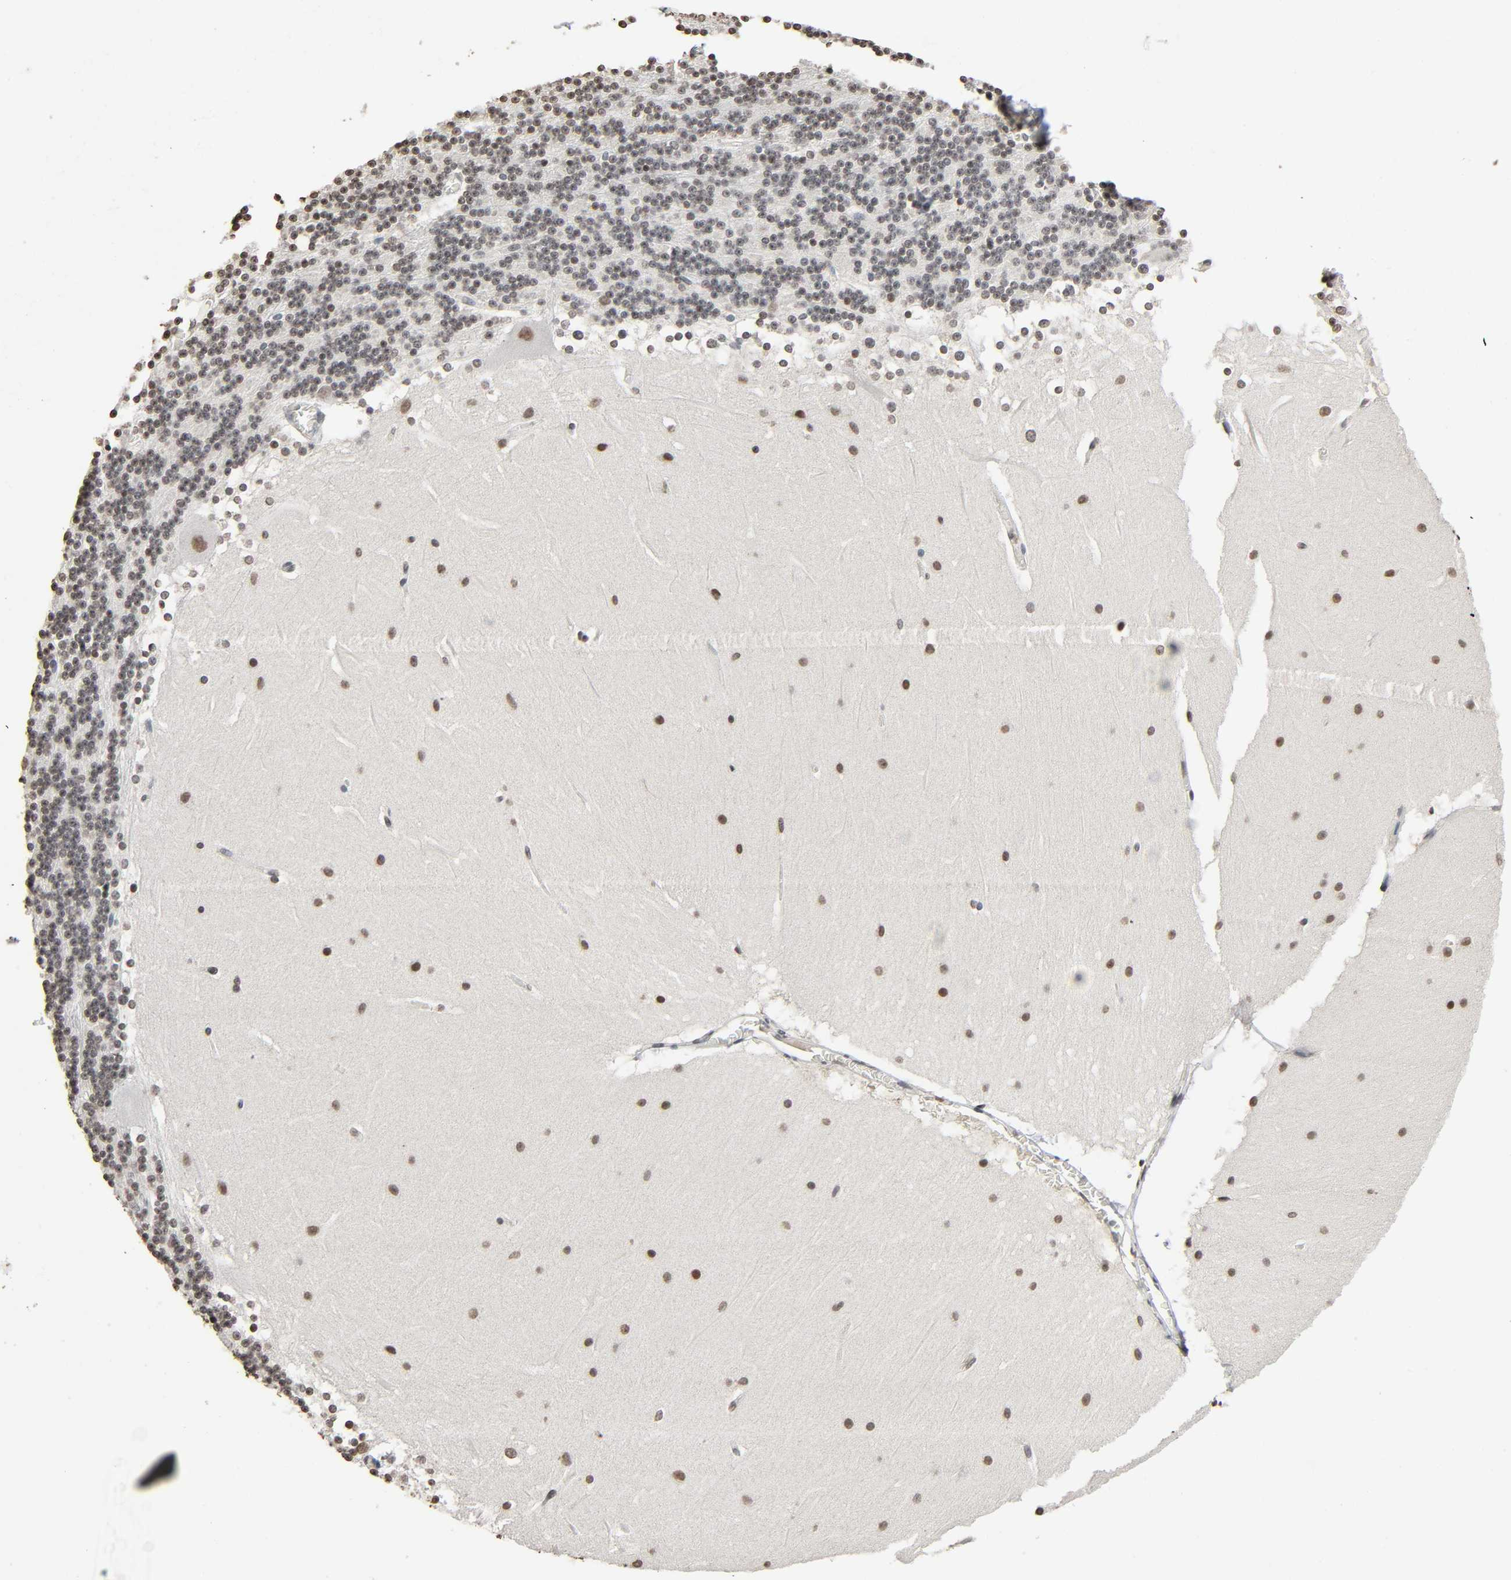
{"staining": {"intensity": "weak", "quantity": "25%-75%", "location": "nuclear"}, "tissue": "cerebellum", "cell_type": "Cells in granular layer", "image_type": "normal", "snomed": [{"axis": "morphology", "description": "Normal tissue, NOS"}, {"axis": "topography", "description": "Cerebellum"}], "caption": "Immunohistochemical staining of unremarkable human cerebellum displays low levels of weak nuclear expression in about 25%-75% of cells in granular layer.", "gene": "STK4", "patient": {"sex": "female", "age": 19}}